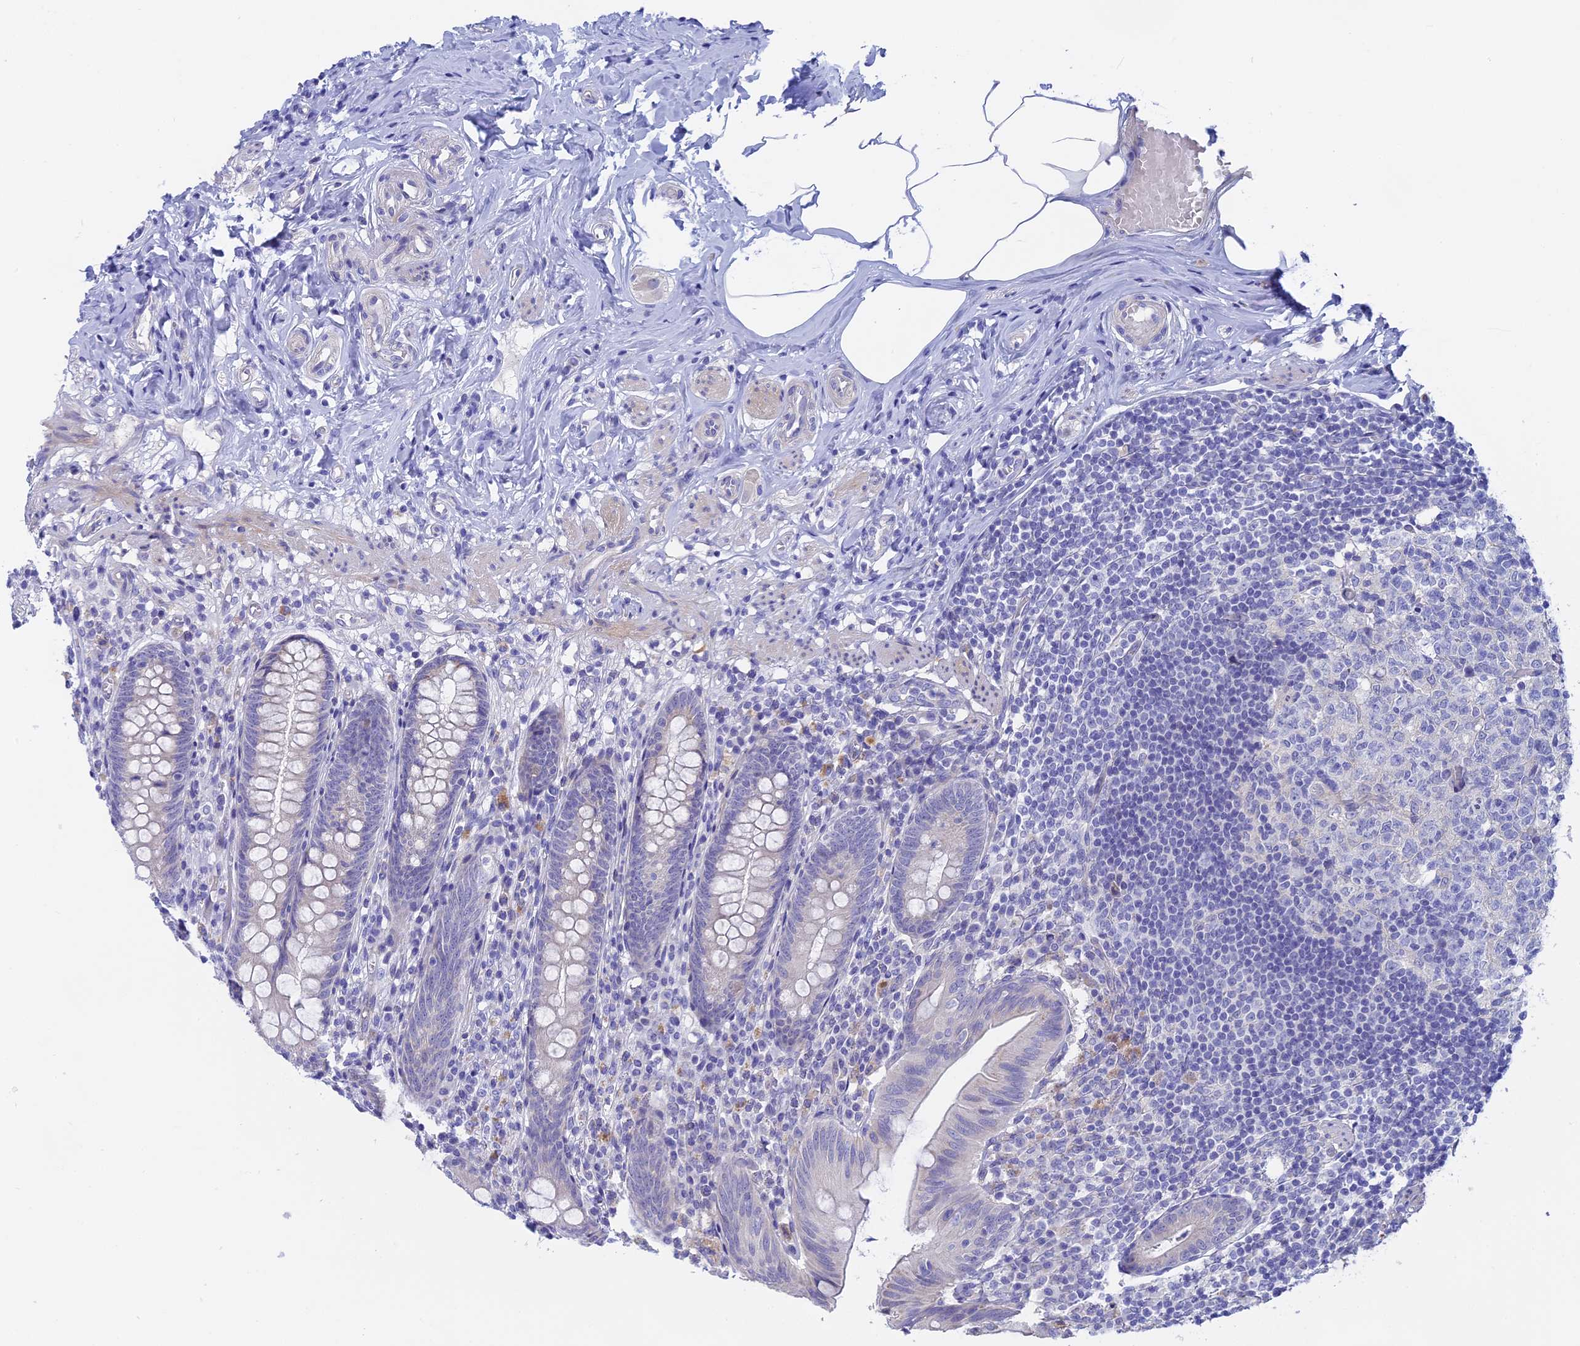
{"staining": {"intensity": "negative", "quantity": "none", "location": "none"}, "tissue": "appendix", "cell_type": "Glandular cells", "image_type": "normal", "snomed": [{"axis": "morphology", "description": "Normal tissue, NOS"}, {"axis": "topography", "description": "Appendix"}], "caption": "An immunohistochemistry (IHC) micrograph of benign appendix is shown. There is no staining in glandular cells of appendix. The staining was performed using DAB to visualize the protein expression in brown, while the nuclei were stained in blue with hematoxylin (Magnification: 20x).", "gene": "GLB1L", "patient": {"sex": "male", "age": 55}}